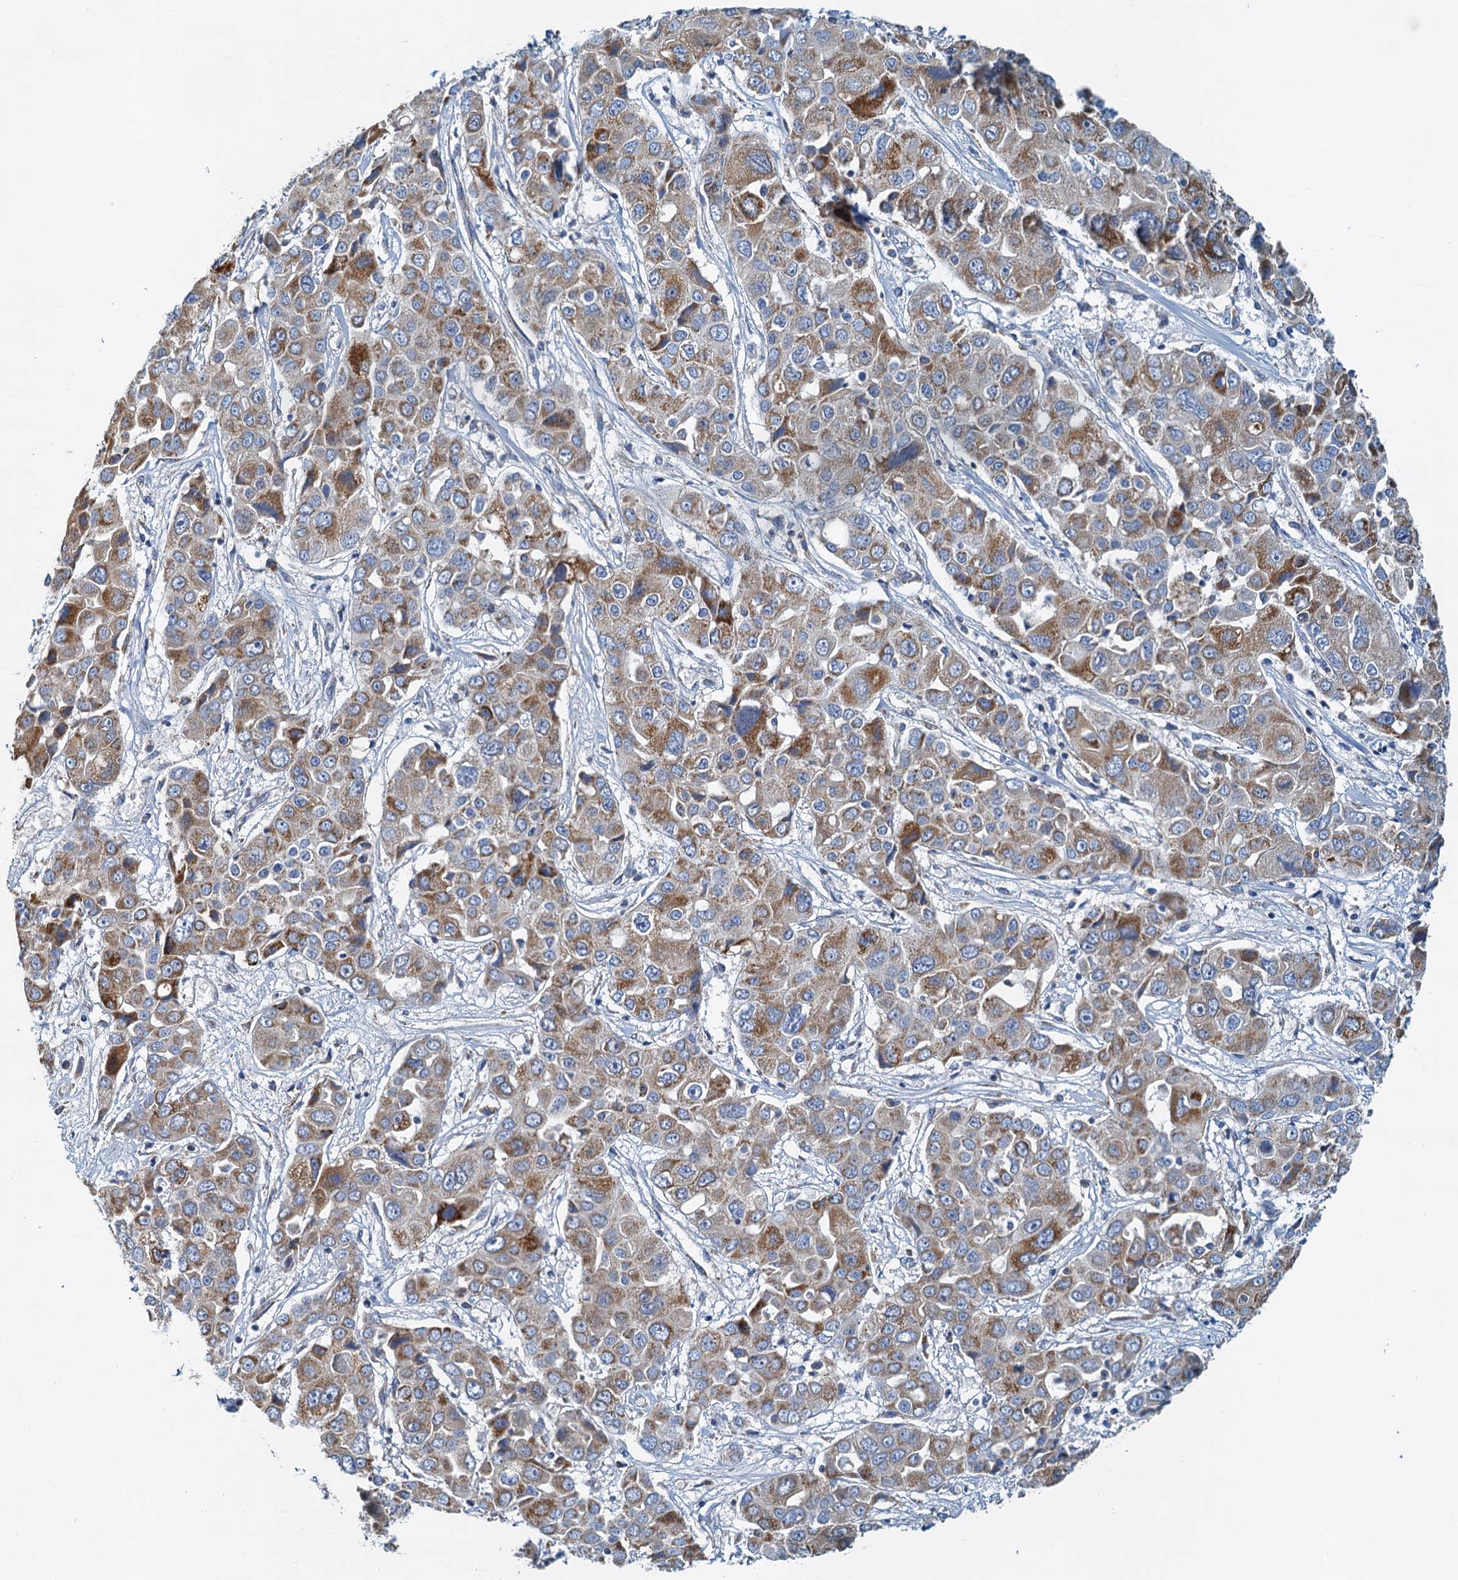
{"staining": {"intensity": "moderate", "quantity": ">75%", "location": "cytoplasmic/membranous"}, "tissue": "liver cancer", "cell_type": "Tumor cells", "image_type": "cancer", "snomed": [{"axis": "morphology", "description": "Cholangiocarcinoma"}, {"axis": "topography", "description": "Liver"}], "caption": "High-power microscopy captured an immunohistochemistry image of liver cancer (cholangiocarcinoma), revealing moderate cytoplasmic/membranous expression in approximately >75% of tumor cells. The protein is shown in brown color, while the nuclei are stained blue.", "gene": "POC1A", "patient": {"sex": "male", "age": 67}}